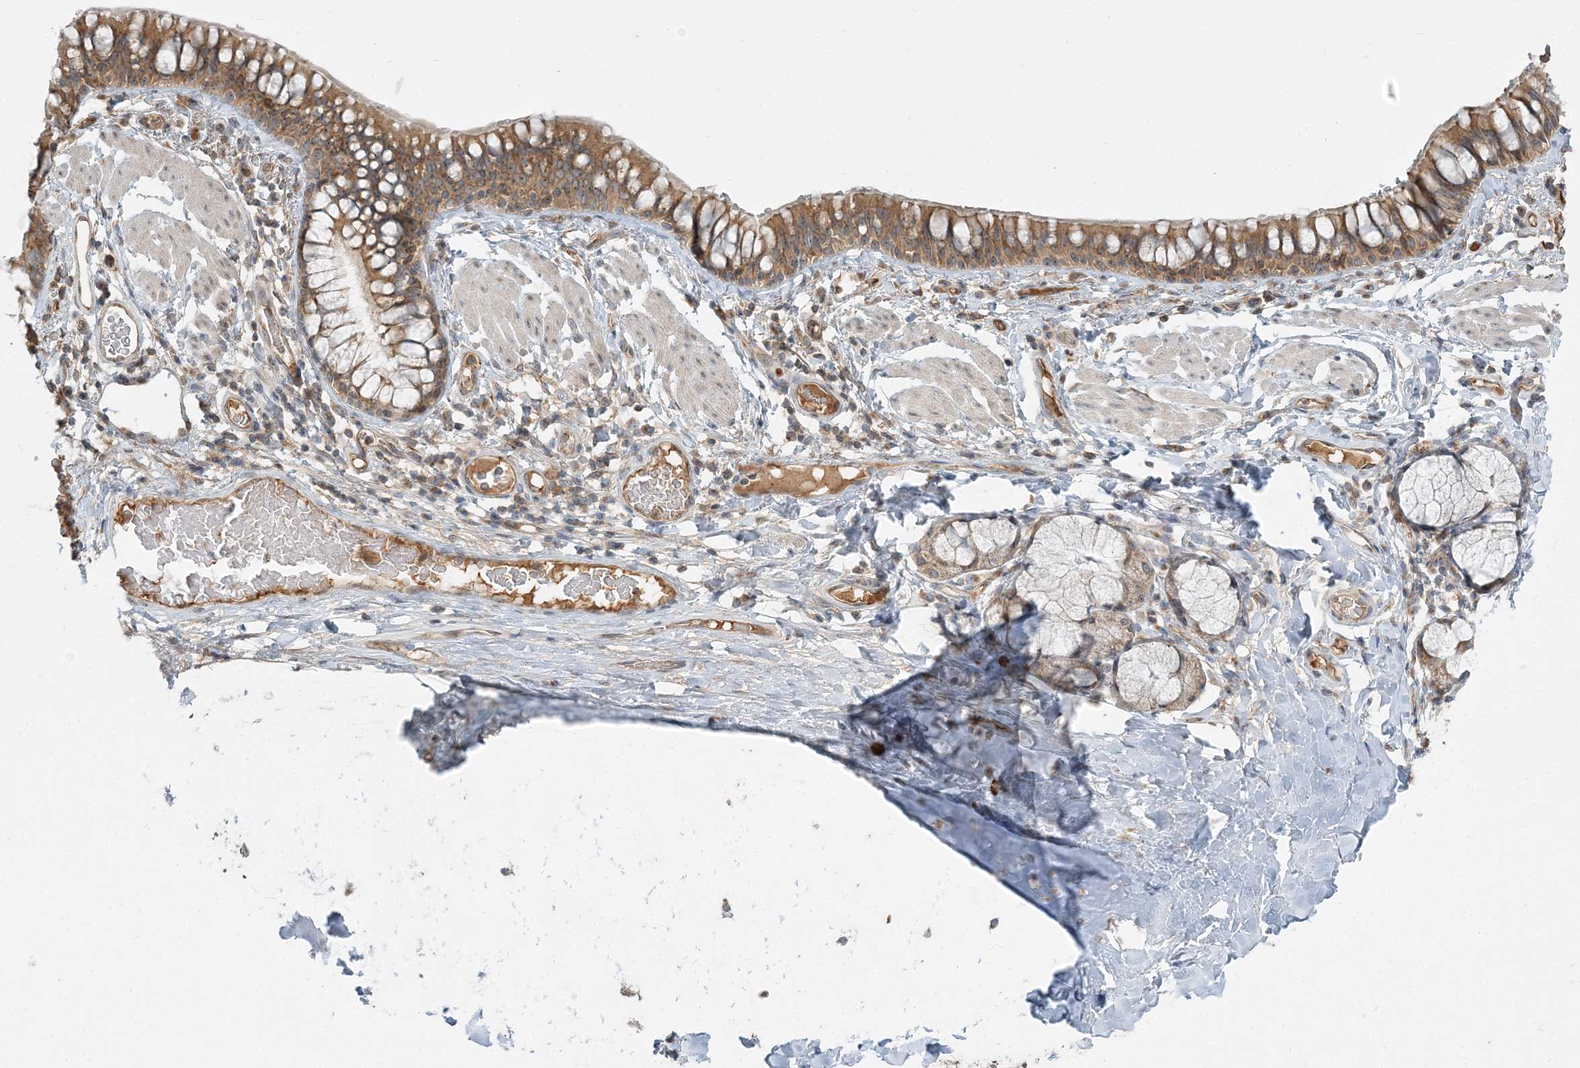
{"staining": {"intensity": "moderate", "quantity": ">75%", "location": "cytoplasmic/membranous"}, "tissue": "bronchus", "cell_type": "Respiratory epithelial cells", "image_type": "normal", "snomed": [{"axis": "morphology", "description": "Normal tissue, NOS"}, {"axis": "topography", "description": "Cartilage tissue"}, {"axis": "topography", "description": "Bronchus"}], "caption": "Immunohistochemistry histopathology image of normal bronchus stained for a protein (brown), which shows medium levels of moderate cytoplasmic/membranous staining in about >75% of respiratory epithelial cells.", "gene": "AP1AR", "patient": {"sex": "female", "age": 36}}